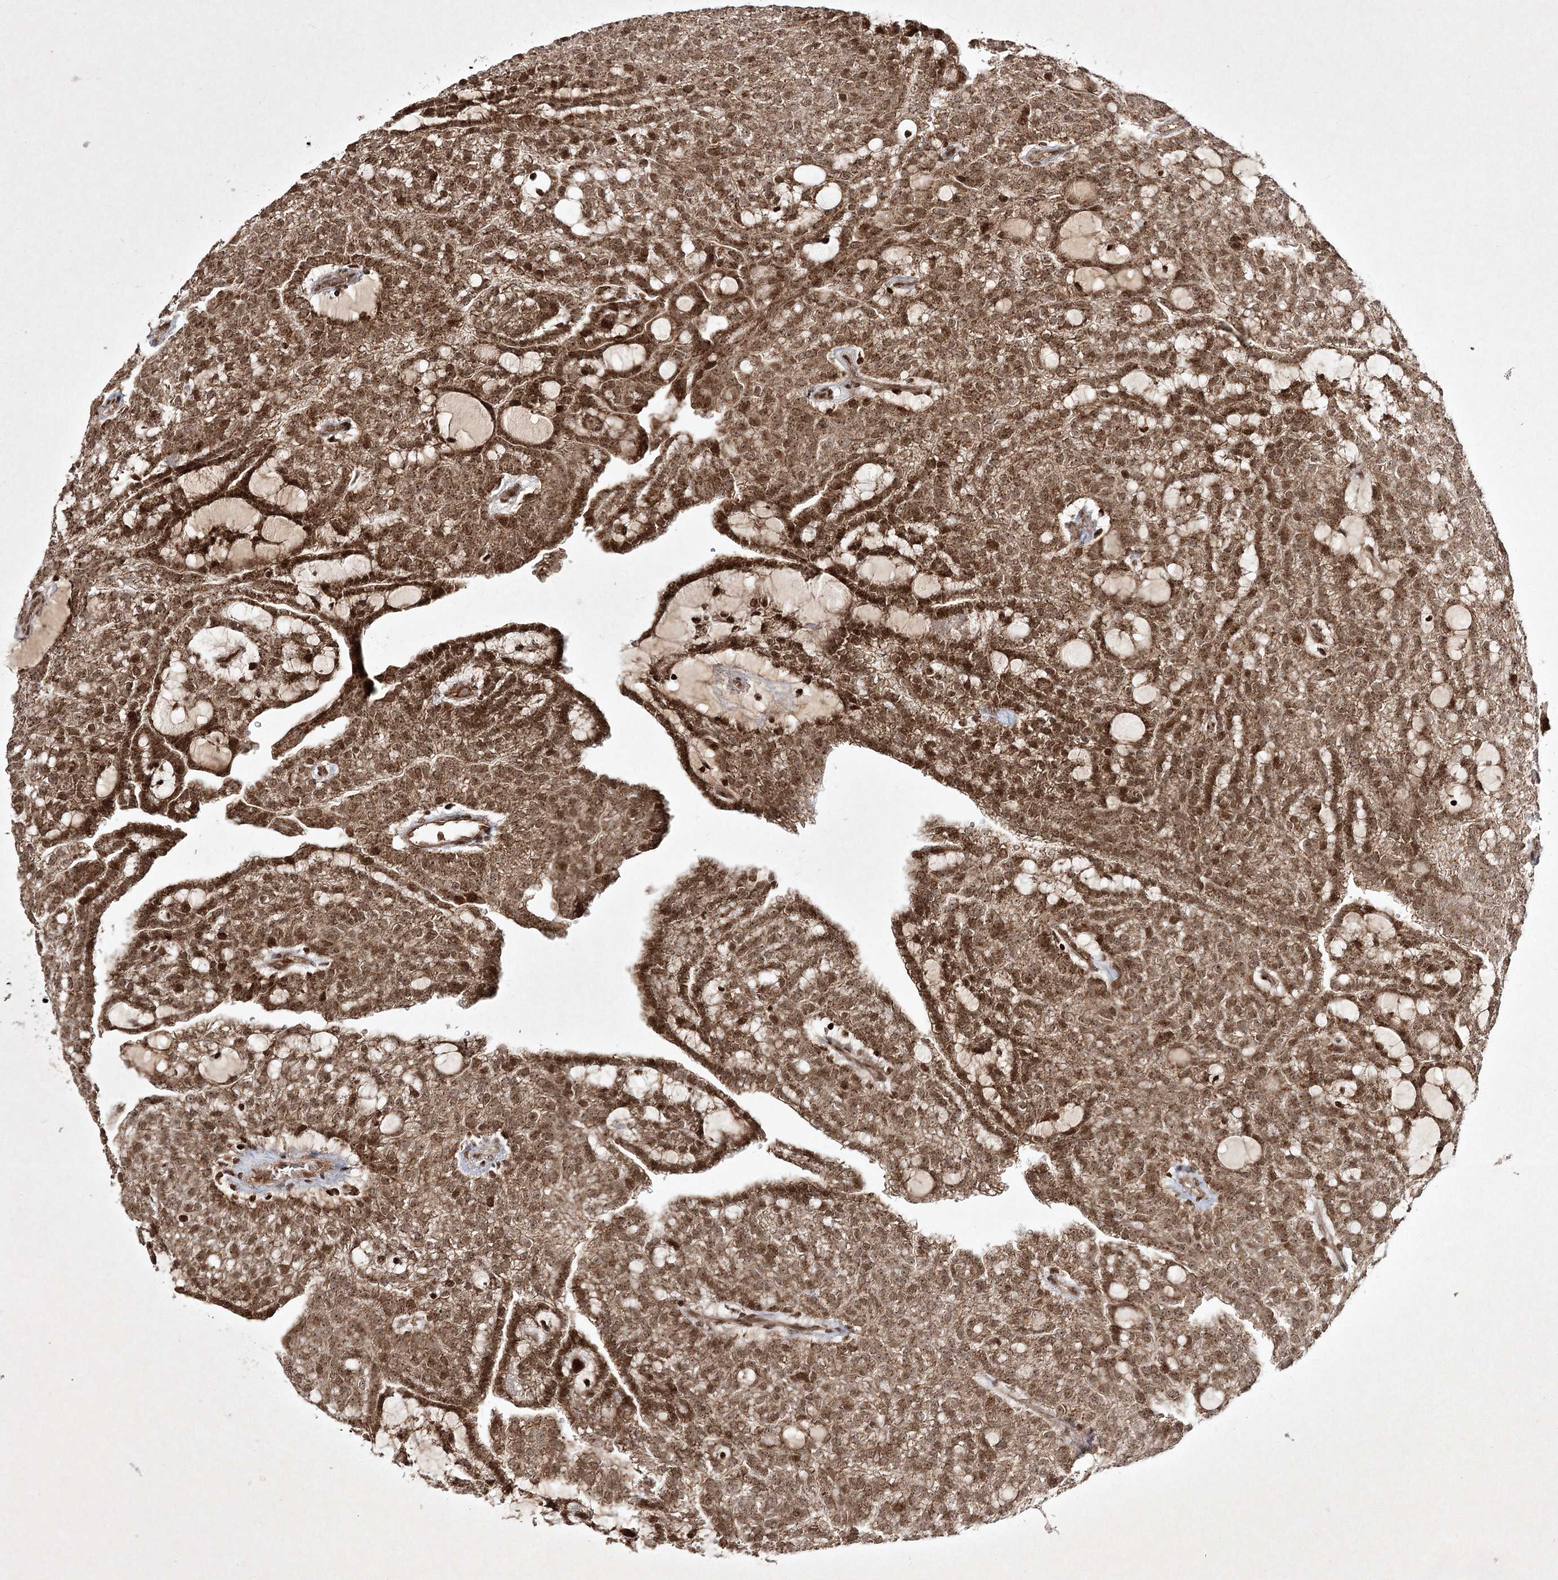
{"staining": {"intensity": "moderate", "quantity": ">75%", "location": "cytoplasmic/membranous,nuclear"}, "tissue": "renal cancer", "cell_type": "Tumor cells", "image_type": "cancer", "snomed": [{"axis": "morphology", "description": "Adenocarcinoma, NOS"}, {"axis": "topography", "description": "Kidney"}], "caption": "Brown immunohistochemical staining in human adenocarcinoma (renal) shows moderate cytoplasmic/membranous and nuclear positivity in approximately >75% of tumor cells.", "gene": "CARM1", "patient": {"sex": "male", "age": 63}}